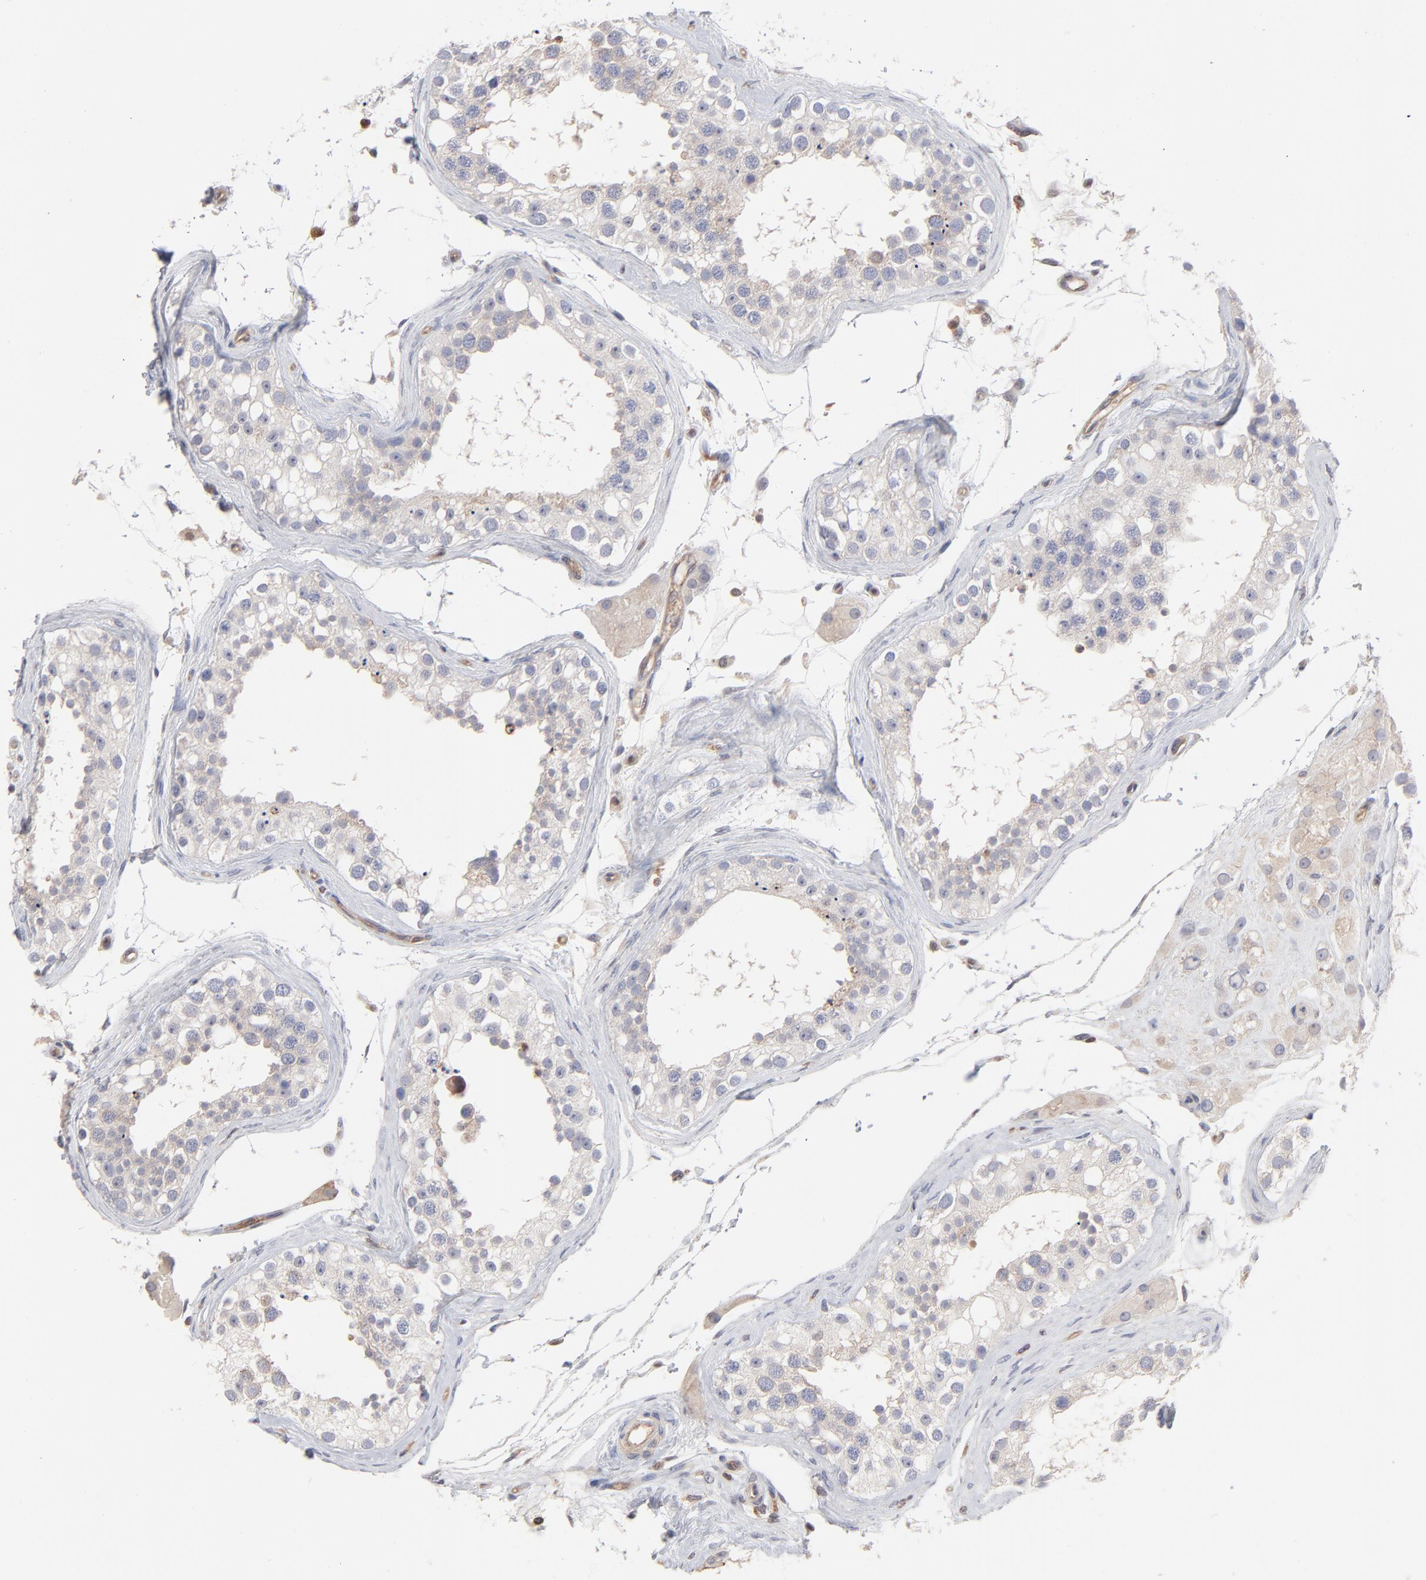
{"staining": {"intensity": "negative", "quantity": "none", "location": "none"}, "tissue": "testis", "cell_type": "Cells in seminiferous ducts", "image_type": "normal", "snomed": [{"axis": "morphology", "description": "Normal tissue, NOS"}, {"axis": "topography", "description": "Testis"}], "caption": "Immunohistochemistry photomicrograph of benign human testis stained for a protein (brown), which exhibits no expression in cells in seminiferous ducts.", "gene": "ARHGEF6", "patient": {"sex": "male", "age": 68}}